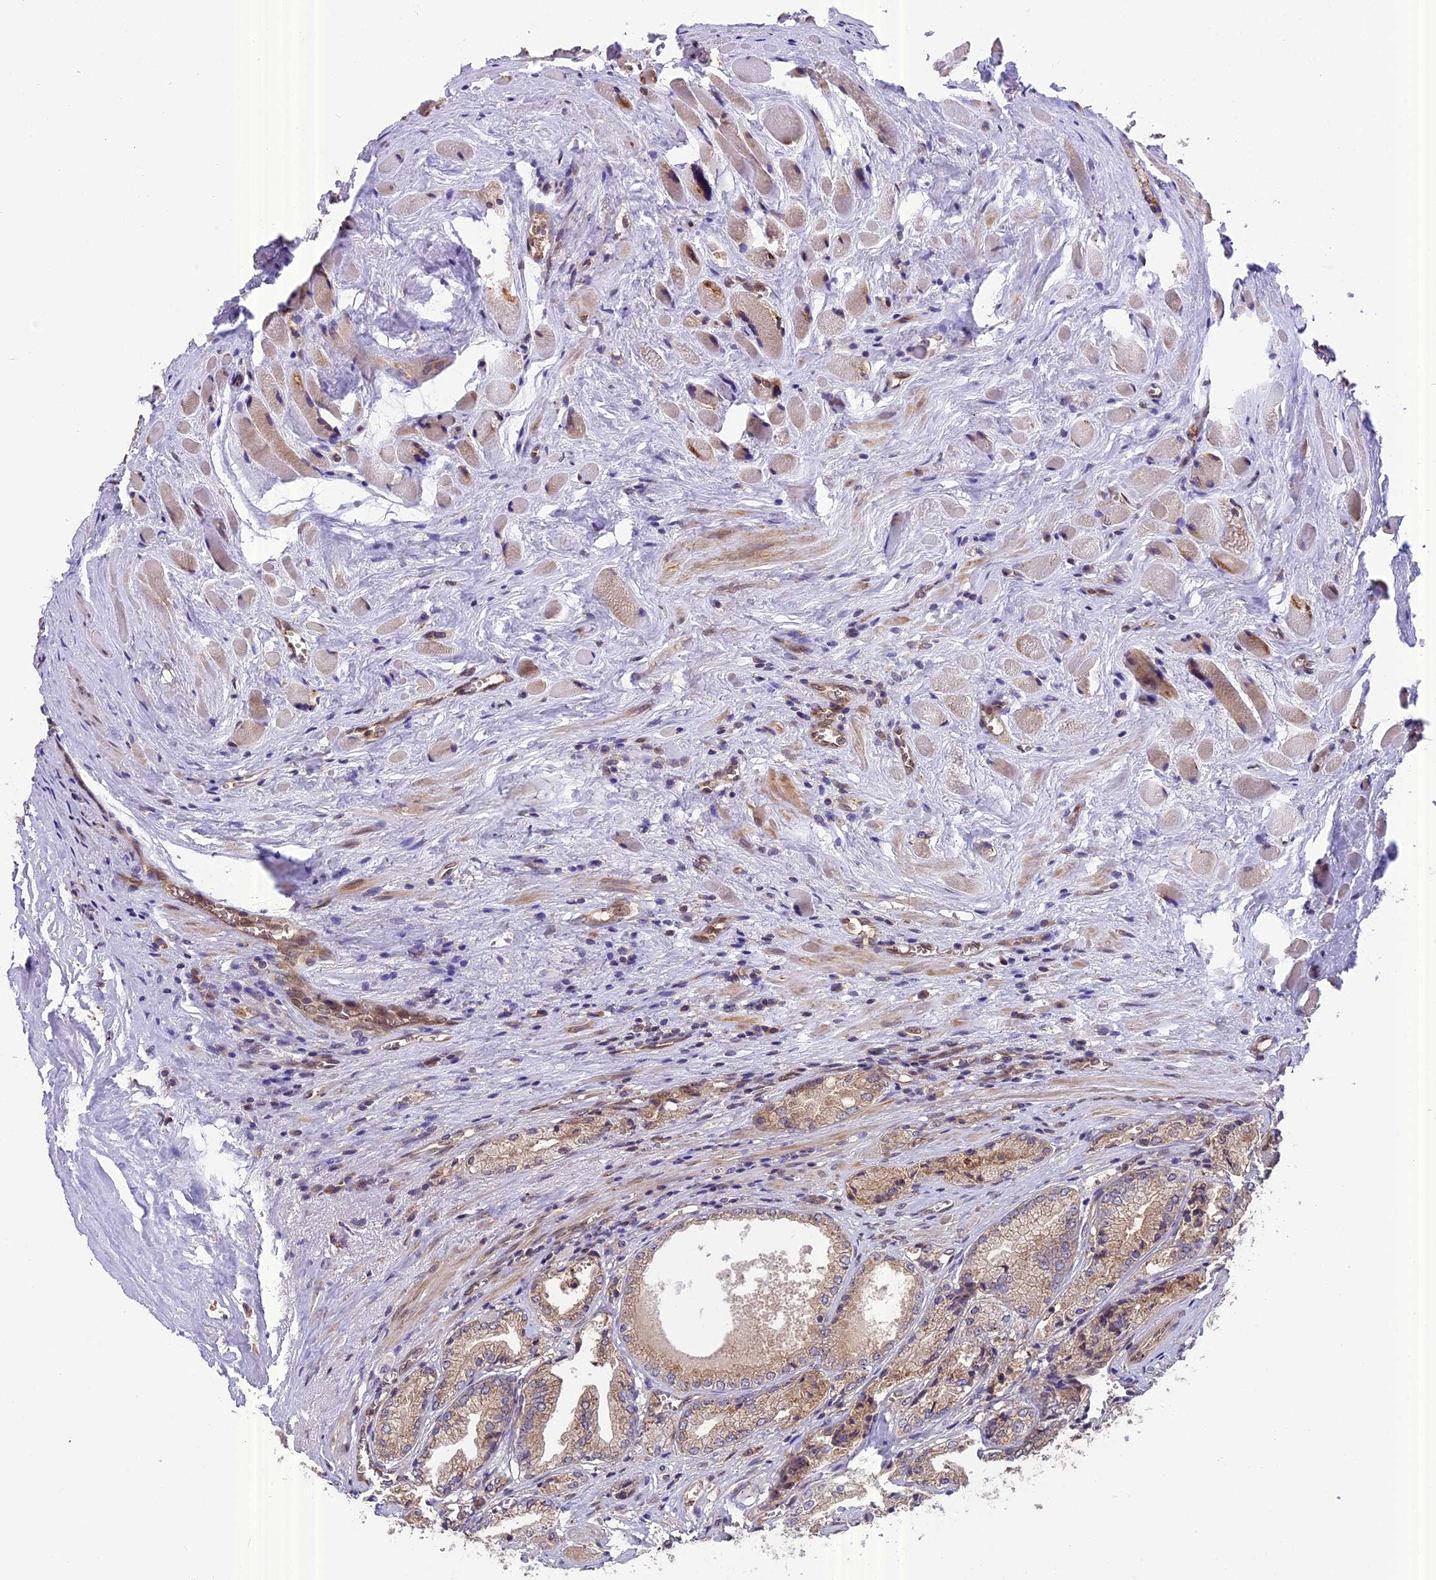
{"staining": {"intensity": "weak", "quantity": ">75%", "location": "cytoplasmic/membranous"}, "tissue": "prostate cancer", "cell_type": "Tumor cells", "image_type": "cancer", "snomed": [{"axis": "morphology", "description": "Adenocarcinoma, Low grade"}, {"axis": "topography", "description": "Prostate"}], "caption": "Immunohistochemical staining of human prostate low-grade adenocarcinoma demonstrates low levels of weak cytoplasmic/membranous expression in about >75% of tumor cells. Using DAB (brown) and hematoxylin (blue) stains, captured at high magnification using brightfield microscopy.", "gene": "CHMP2A", "patient": {"sex": "male", "age": 60}}